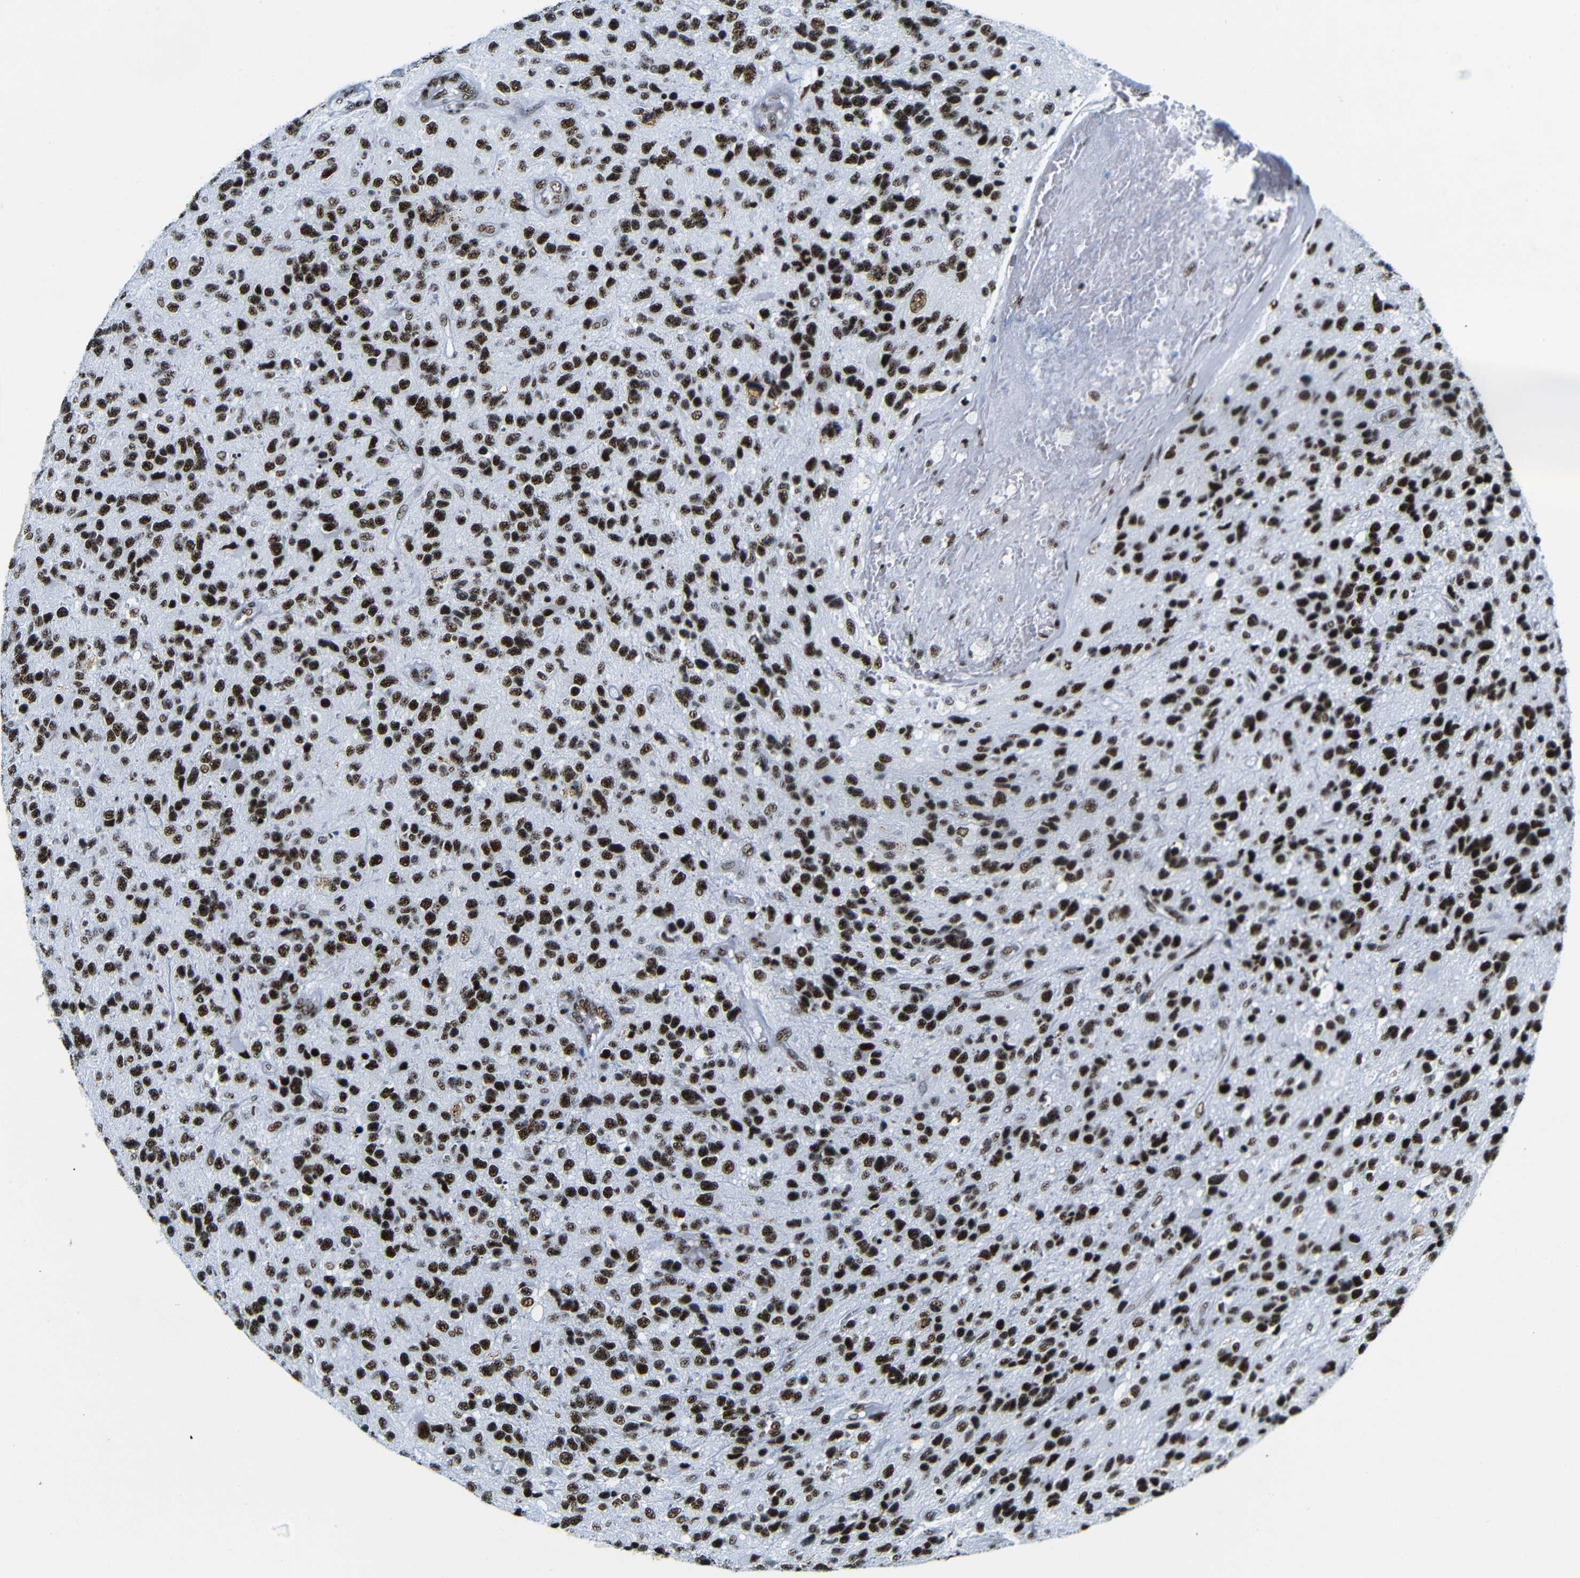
{"staining": {"intensity": "strong", "quantity": ">75%", "location": "nuclear"}, "tissue": "glioma", "cell_type": "Tumor cells", "image_type": "cancer", "snomed": [{"axis": "morphology", "description": "Glioma, malignant, High grade"}, {"axis": "topography", "description": "Brain"}], "caption": "Brown immunohistochemical staining in malignant high-grade glioma displays strong nuclear expression in approximately >75% of tumor cells.", "gene": "SRSF1", "patient": {"sex": "female", "age": 58}}